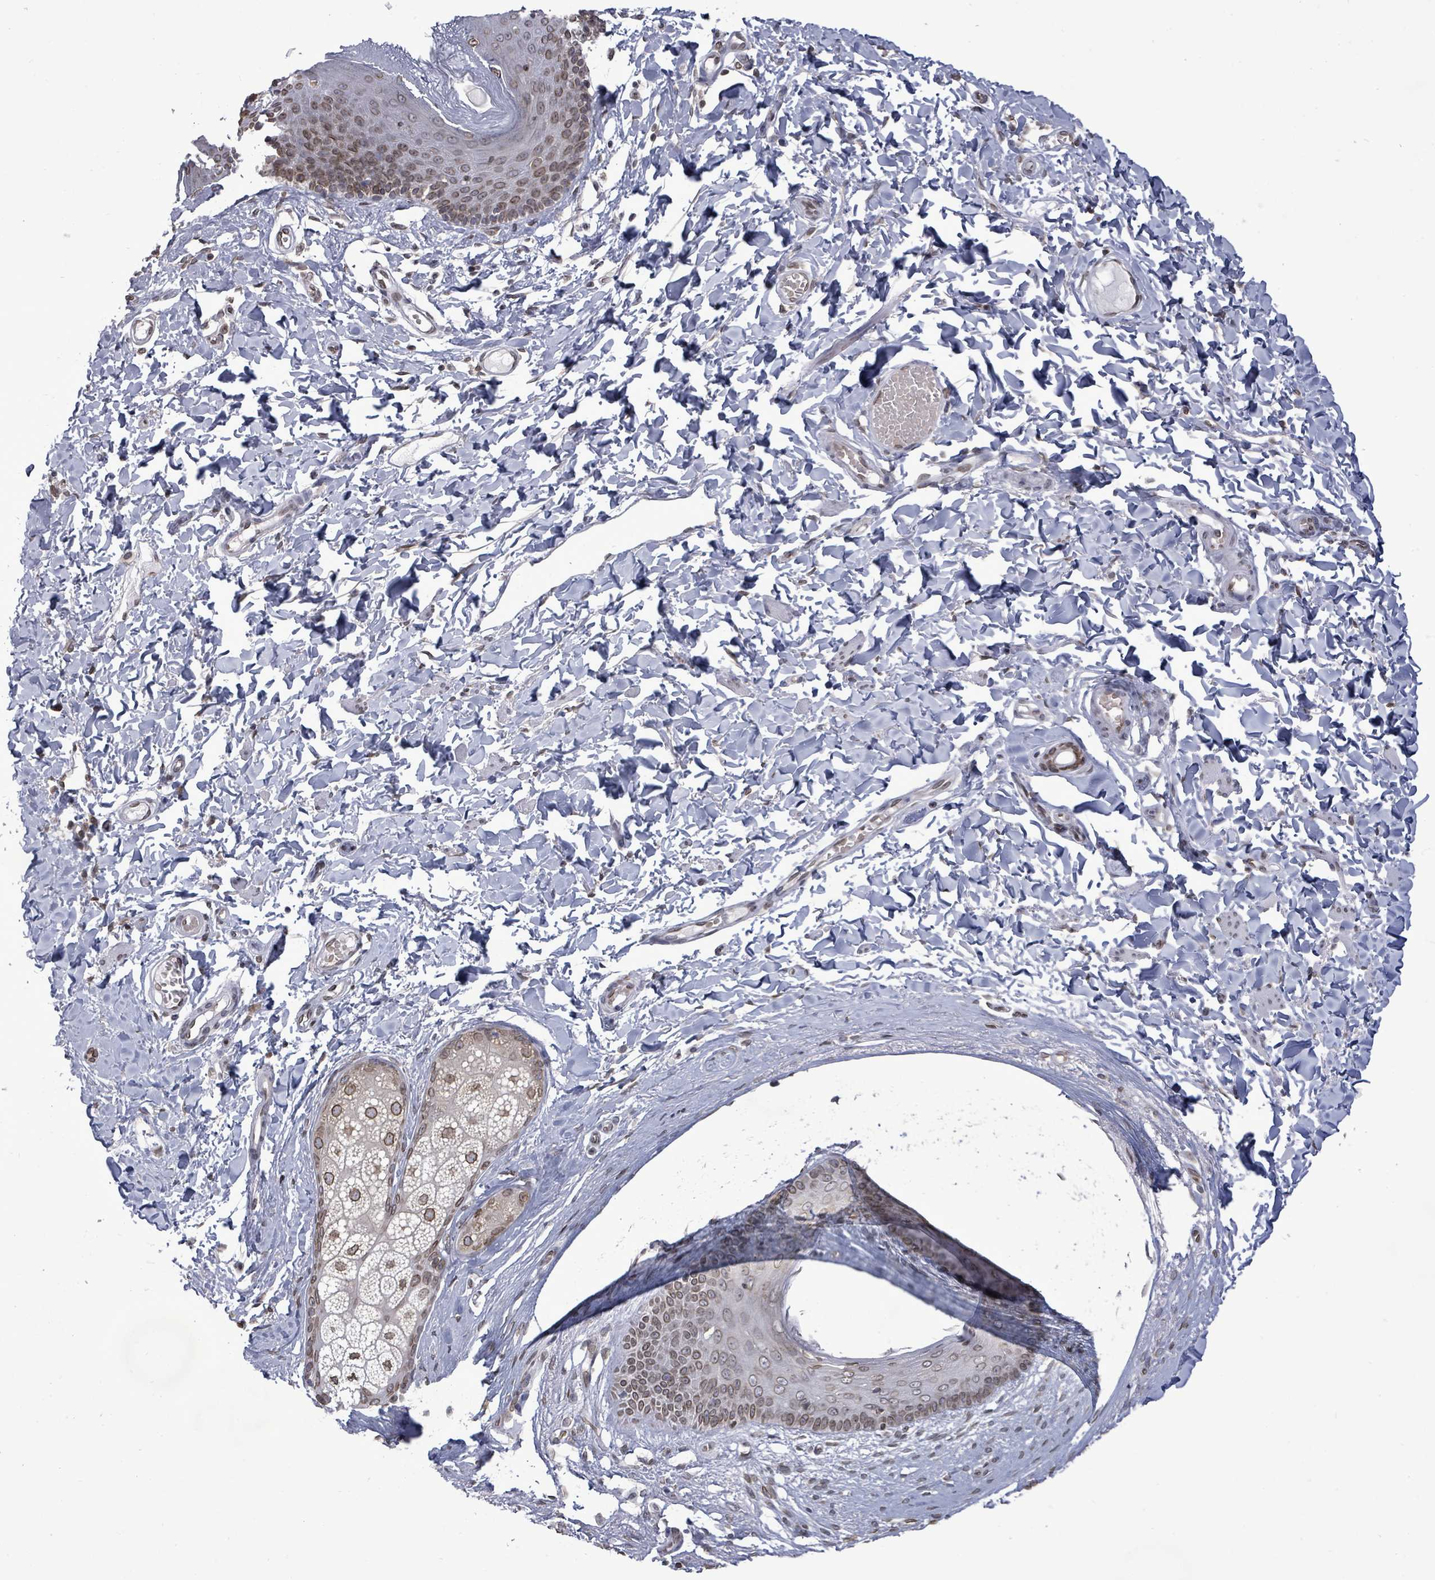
{"staining": {"intensity": "moderate", "quantity": ">75%", "location": "cytoplasmic/membranous,nuclear"}, "tissue": "skin", "cell_type": "Epidermal cells", "image_type": "normal", "snomed": [{"axis": "morphology", "description": "Normal tissue, NOS"}, {"axis": "topography", "description": "Vulva"}], "caption": "This is an image of immunohistochemistry (IHC) staining of normal skin, which shows moderate expression in the cytoplasmic/membranous,nuclear of epidermal cells.", "gene": "ARFGAP1", "patient": {"sex": "female", "age": 66}}